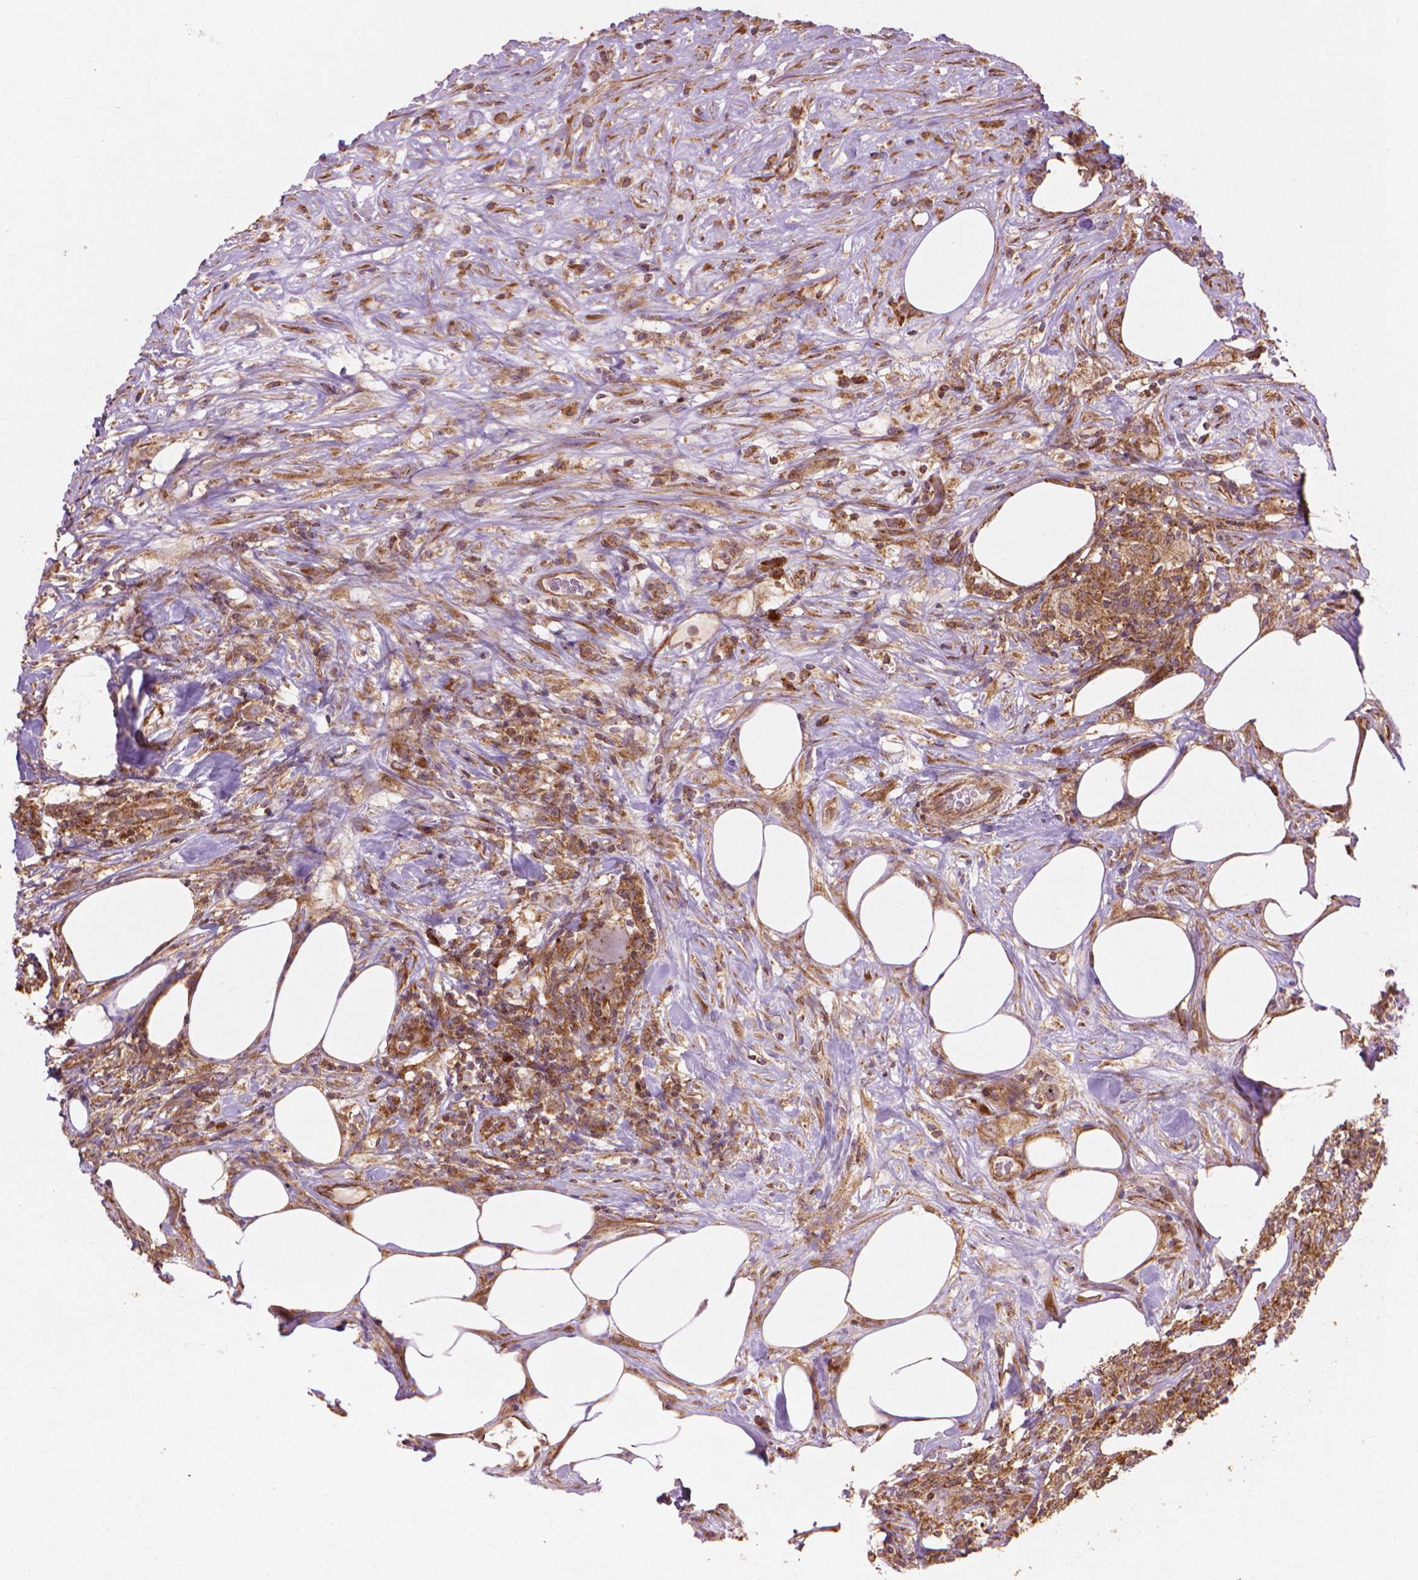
{"staining": {"intensity": "moderate", "quantity": ">75%", "location": "cytoplasmic/membranous"}, "tissue": "lymphoma", "cell_type": "Tumor cells", "image_type": "cancer", "snomed": [{"axis": "morphology", "description": "Malignant lymphoma, non-Hodgkin's type, High grade"}, {"axis": "topography", "description": "Lymph node"}], "caption": "High-grade malignant lymphoma, non-Hodgkin's type stained with a brown dye displays moderate cytoplasmic/membranous positive staining in approximately >75% of tumor cells.", "gene": "VARS2", "patient": {"sex": "female", "age": 84}}